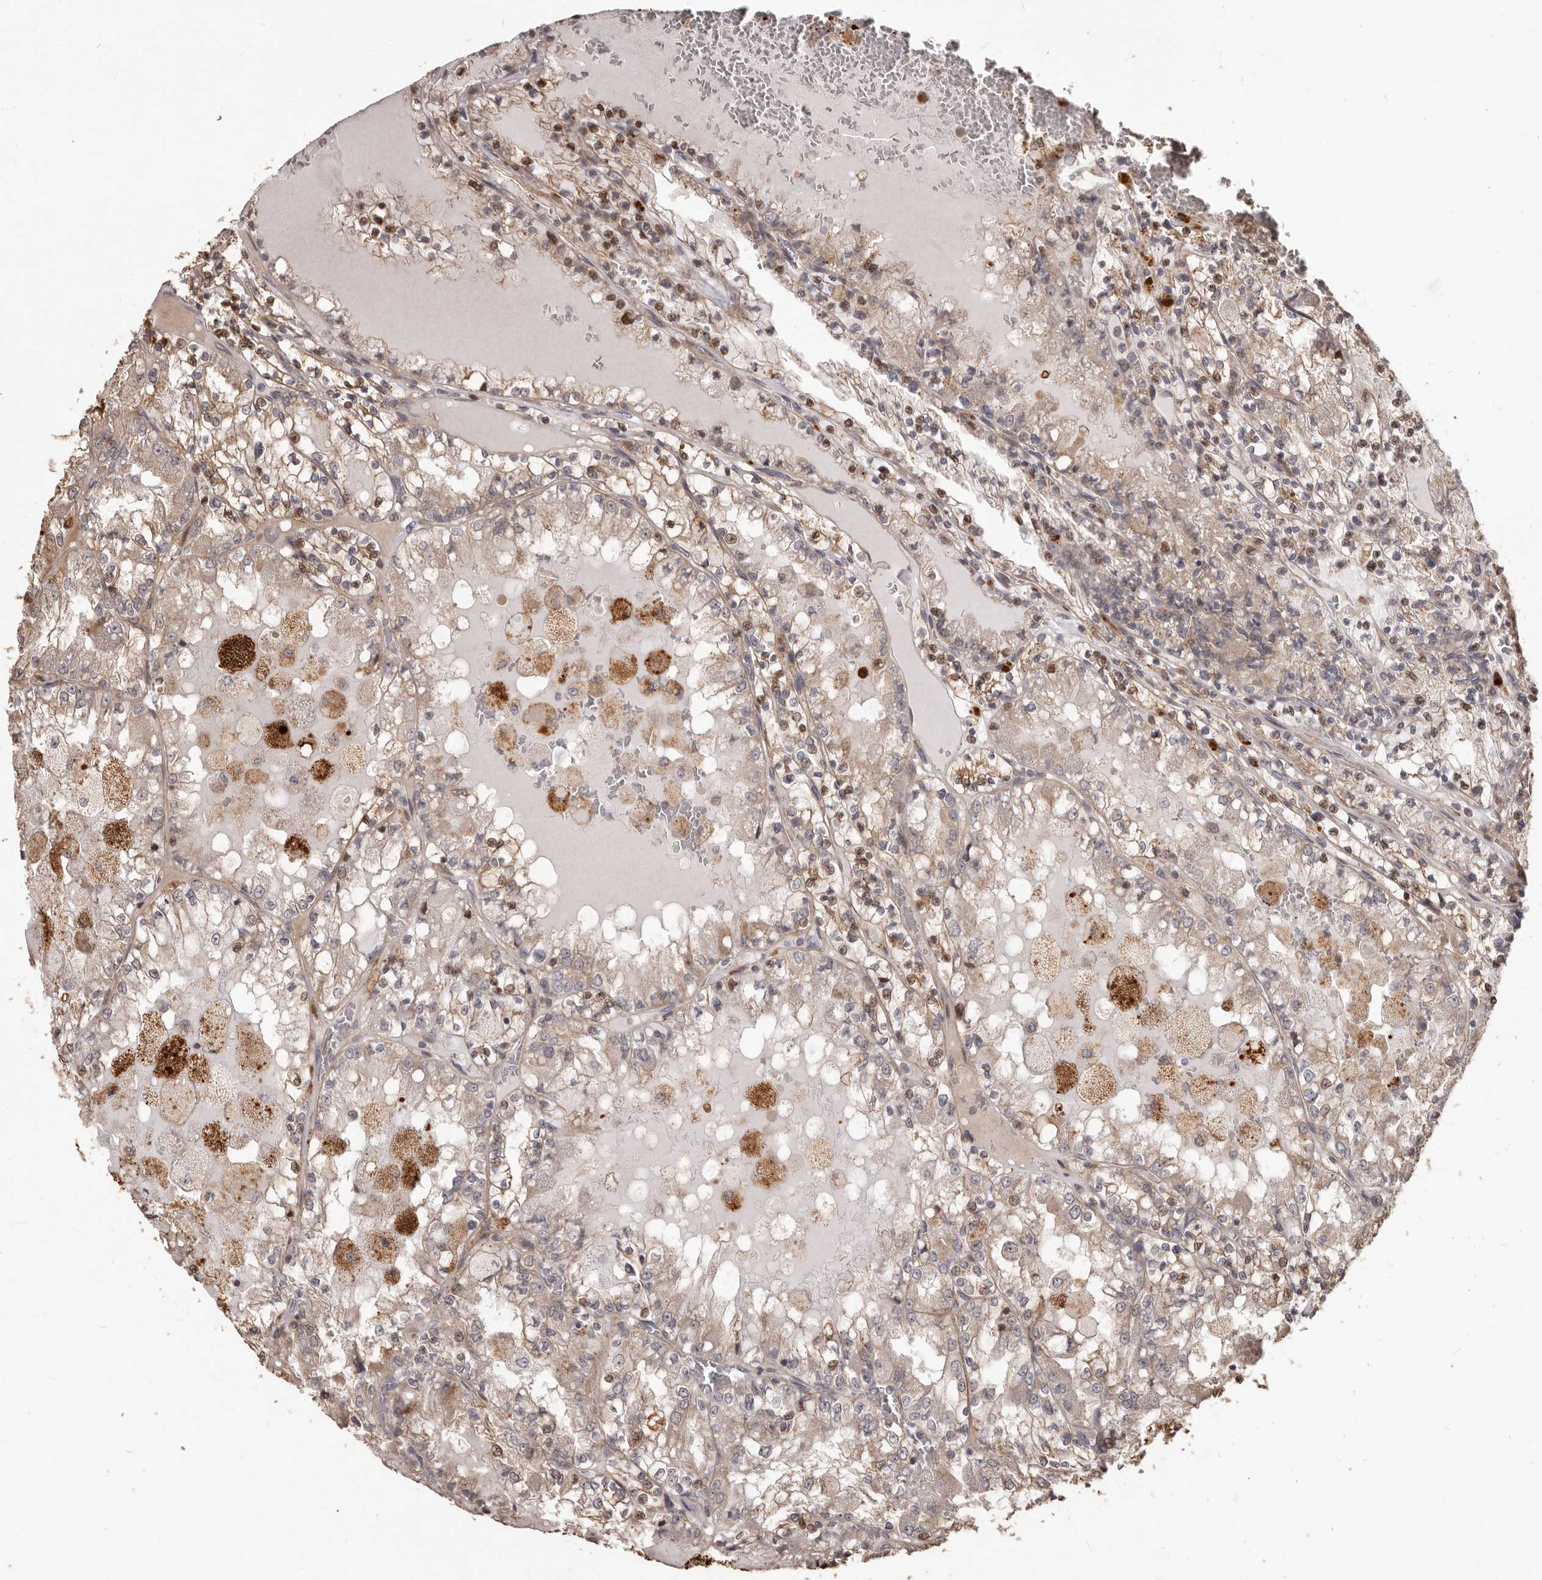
{"staining": {"intensity": "weak", "quantity": "<25%", "location": "cytoplasmic/membranous"}, "tissue": "renal cancer", "cell_type": "Tumor cells", "image_type": "cancer", "snomed": [{"axis": "morphology", "description": "Adenocarcinoma, NOS"}, {"axis": "topography", "description": "Kidney"}], "caption": "Immunohistochemical staining of human adenocarcinoma (renal) demonstrates no significant expression in tumor cells.", "gene": "MTO1", "patient": {"sex": "female", "age": 56}}